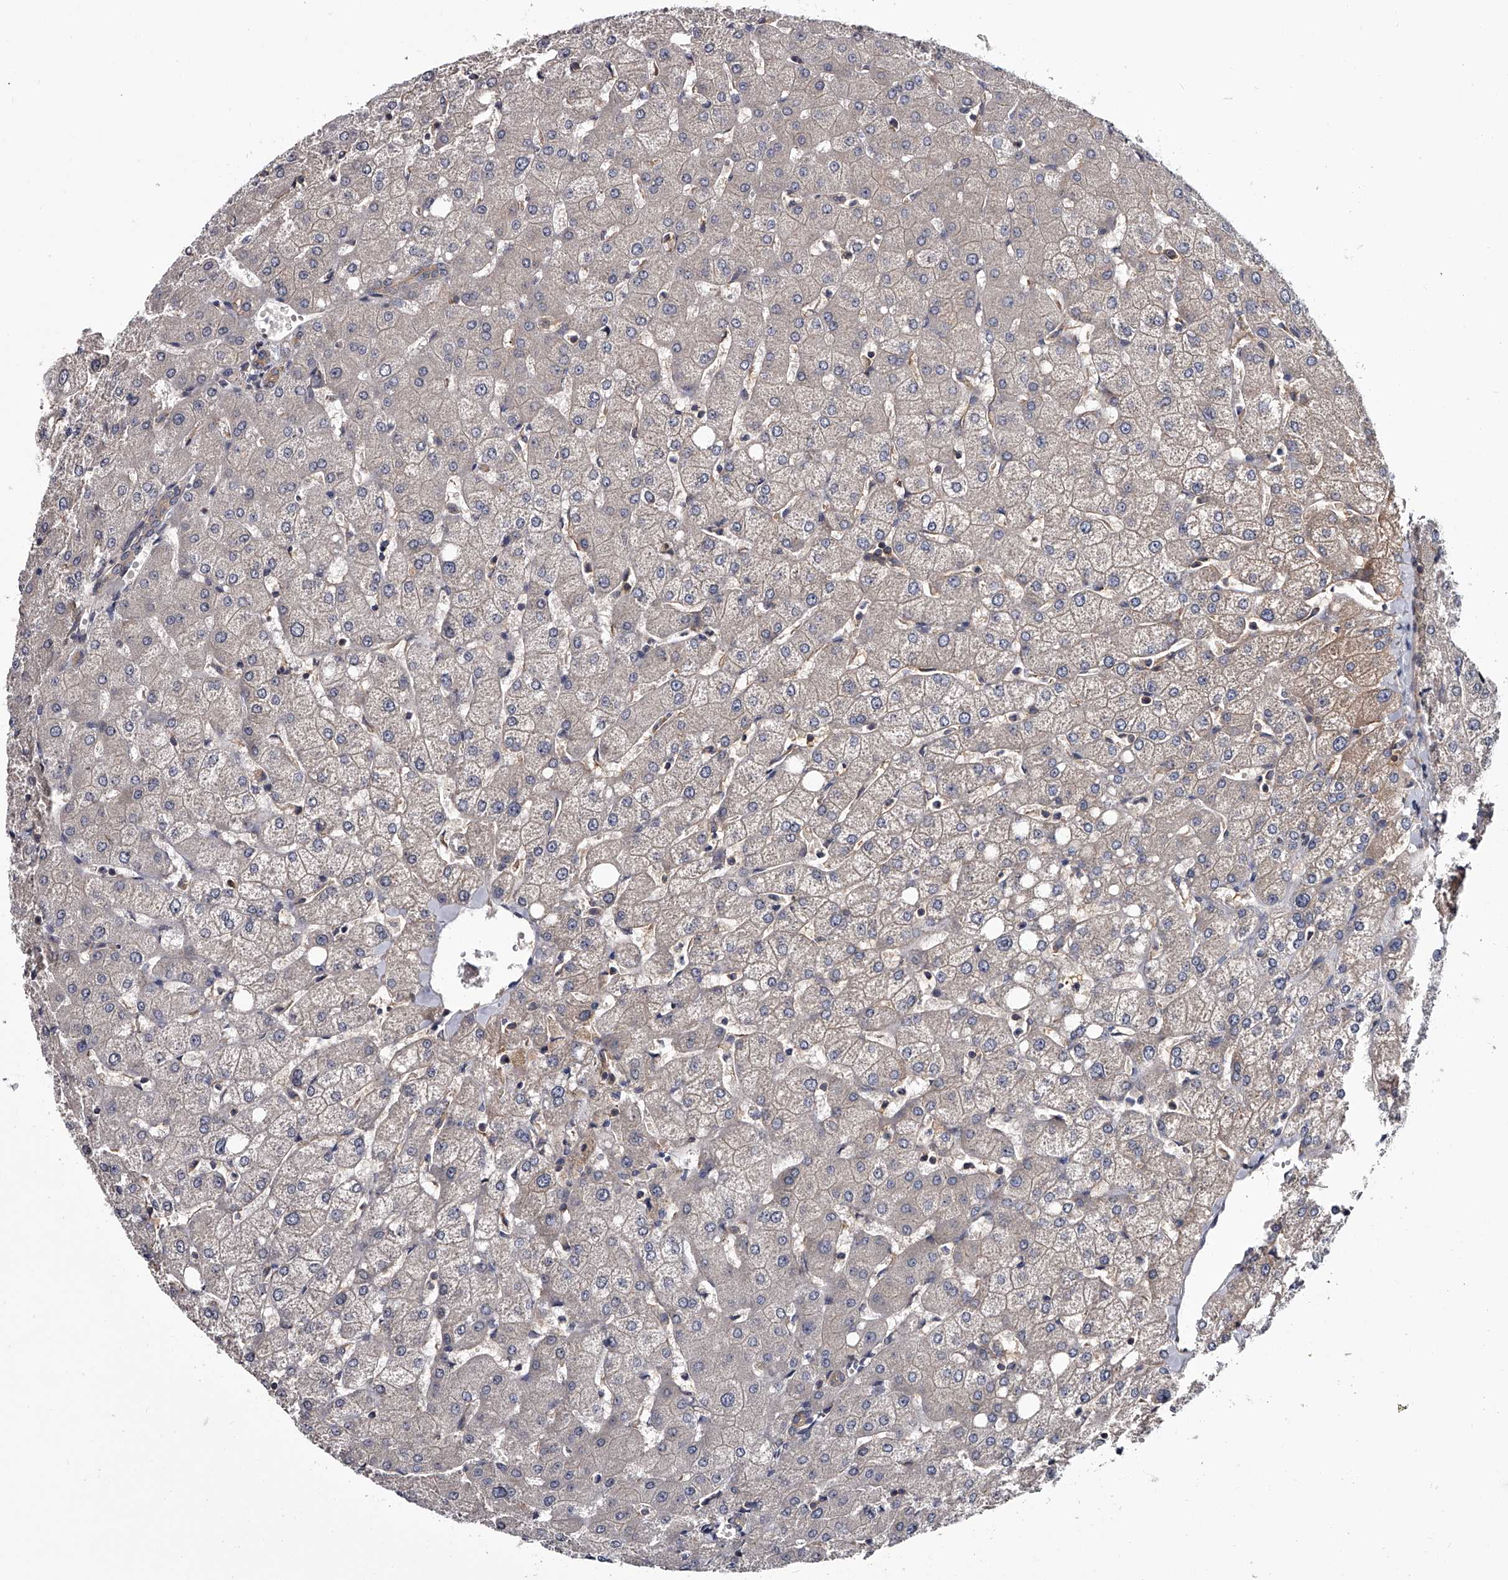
{"staining": {"intensity": "negative", "quantity": "none", "location": "none"}, "tissue": "liver", "cell_type": "Cholangiocytes", "image_type": "normal", "snomed": [{"axis": "morphology", "description": "Normal tissue, NOS"}, {"axis": "topography", "description": "Liver"}], "caption": "The histopathology image reveals no staining of cholangiocytes in benign liver.", "gene": "GAPVD1", "patient": {"sex": "female", "age": 54}}